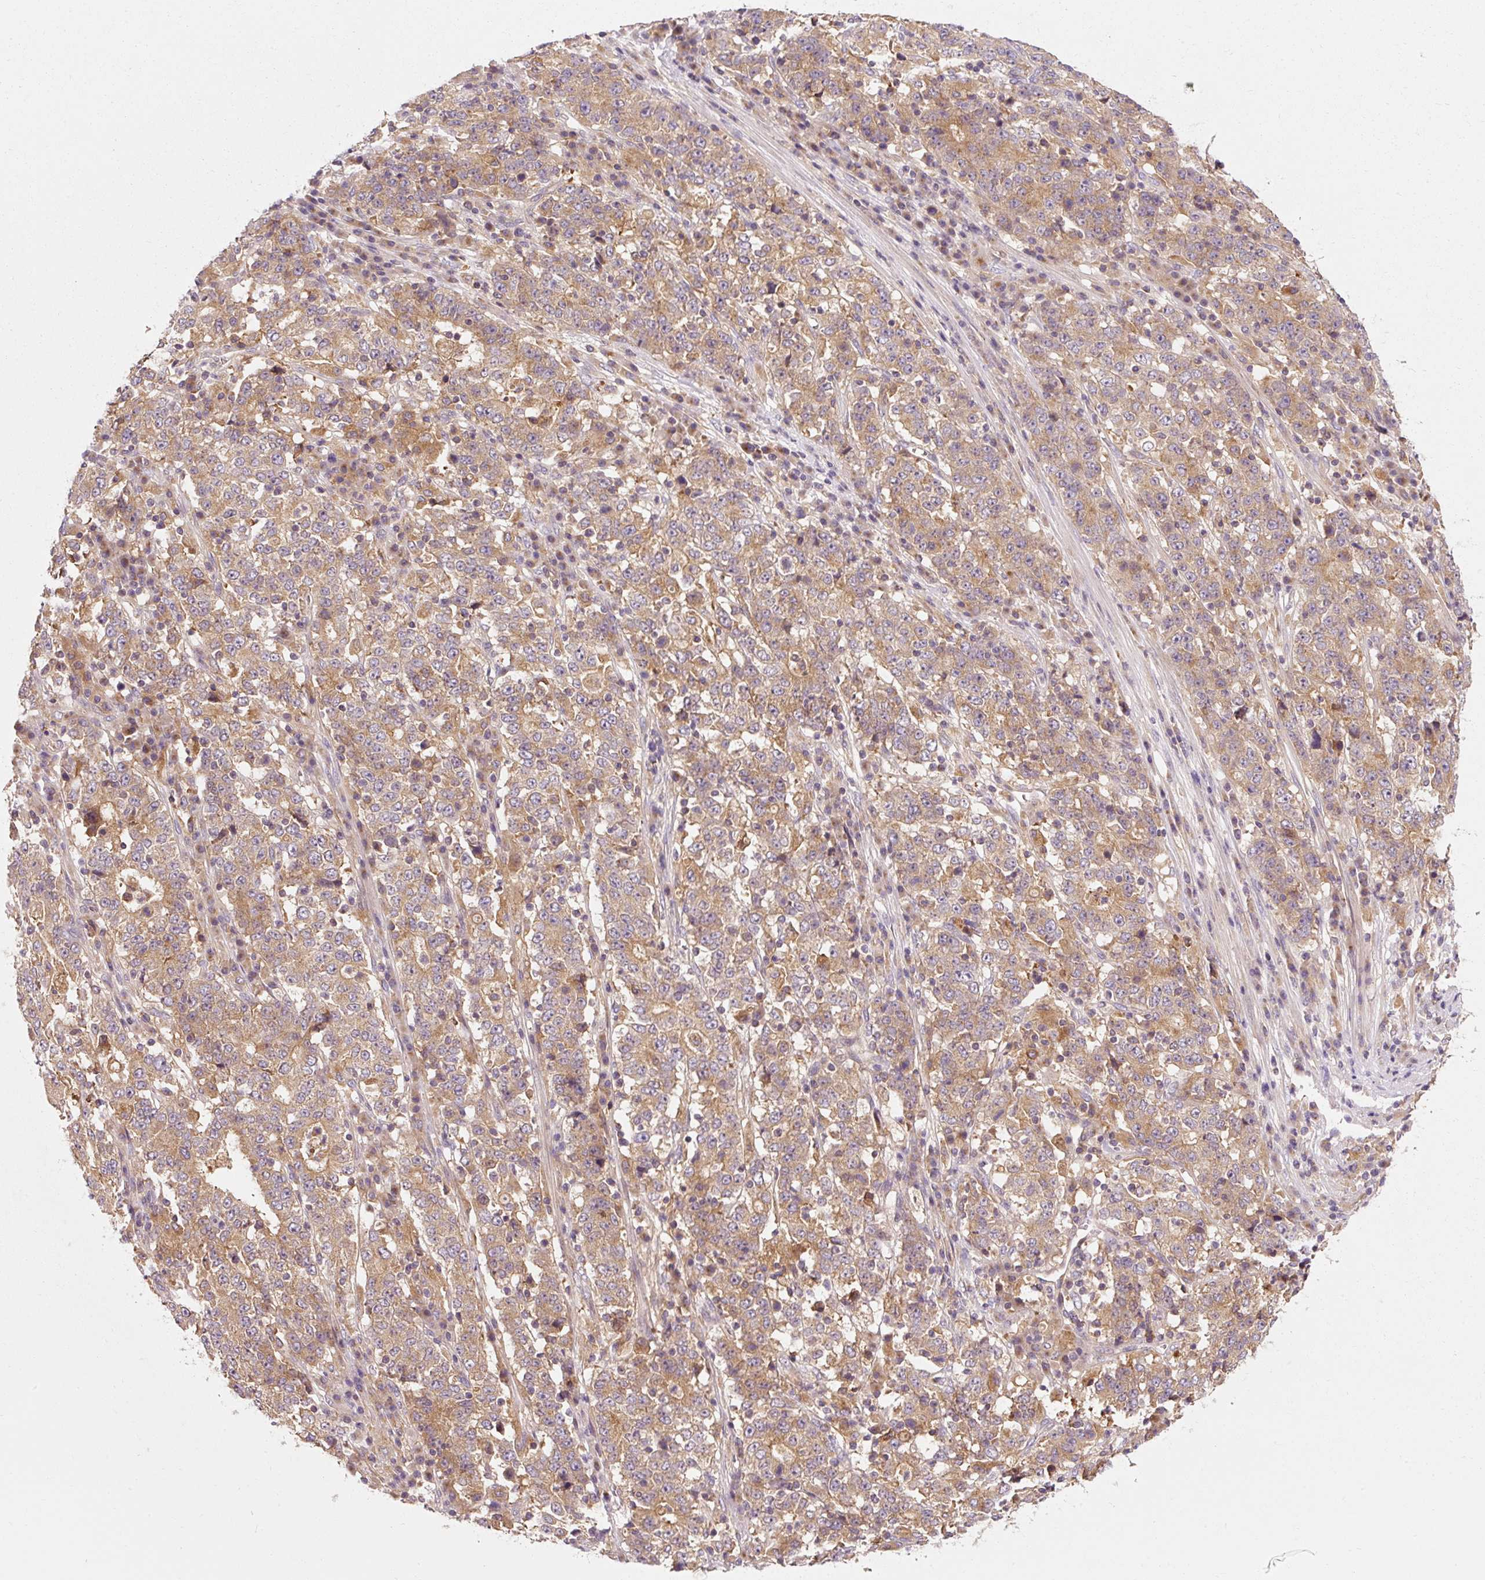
{"staining": {"intensity": "moderate", "quantity": ">75%", "location": "cytoplasmic/membranous"}, "tissue": "stomach cancer", "cell_type": "Tumor cells", "image_type": "cancer", "snomed": [{"axis": "morphology", "description": "Adenocarcinoma, NOS"}, {"axis": "topography", "description": "Stomach"}], "caption": "Moderate cytoplasmic/membranous protein staining is seen in about >75% of tumor cells in stomach cancer (adenocarcinoma). (Stains: DAB (3,3'-diaminobenzidine) in brown, nuclei in blue, Microscopy: brightfield microscopy at high magnification).", "gene": "NAPA", "patient": {"sex": "male", "age": 59}}